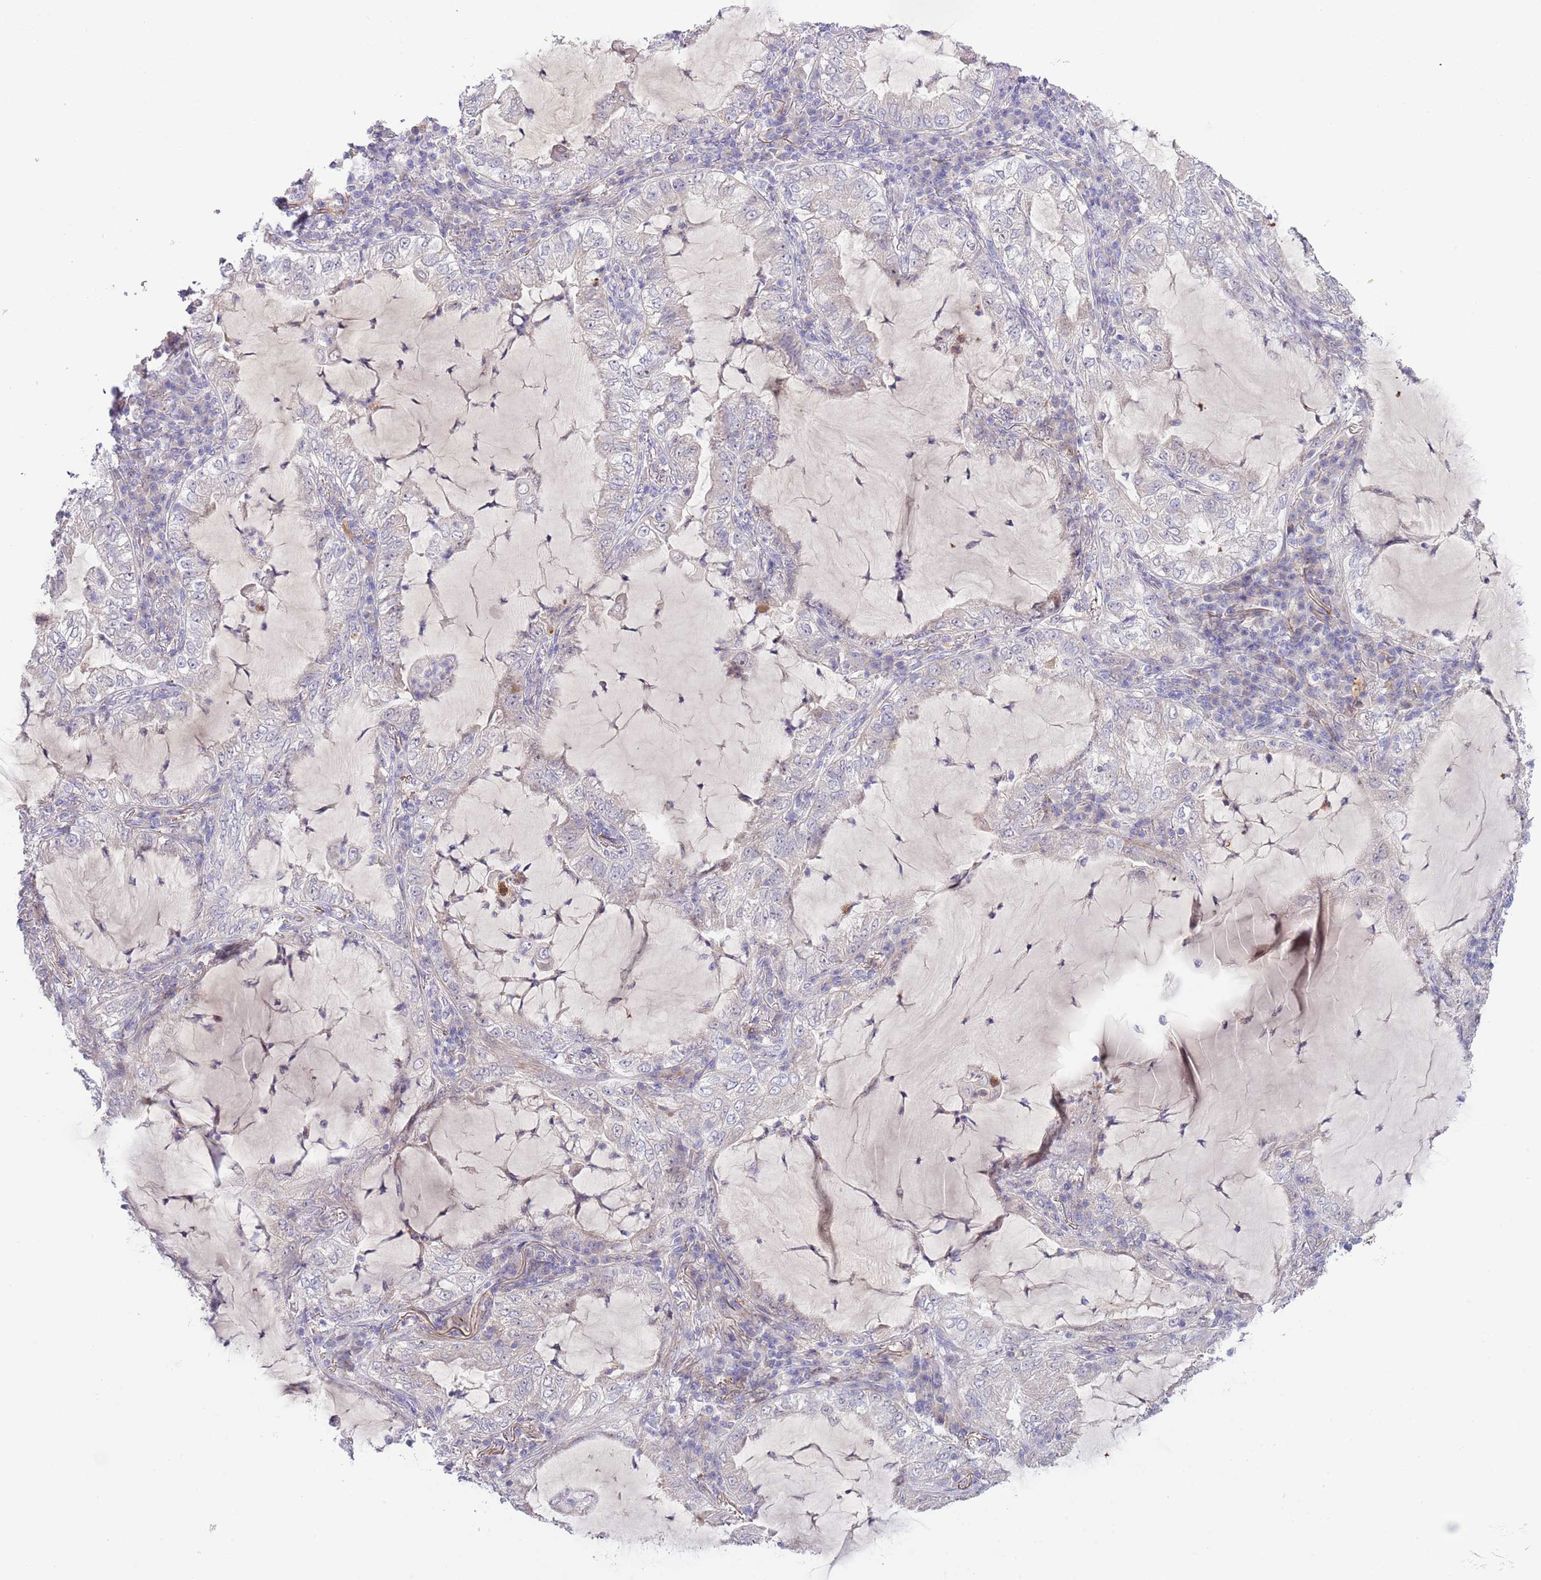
{"staining": {"intensity": "negative", "quantity": "none", "location": "none"}, "tissue": "lung cancer", "cell_type": "Tumor cells", "image_type": "cancer", "snomed": [{"axis": "morphology", "description": "Adenocarcinoma, NOS"}, {"axis": "topography", "description": "Lung"}], "caption": "Human lung adenocarcinoma stained for a protein using immunohistochemistry reveals no positivity in tumor cells.", "gene": "AP1S2", "patient": {"sex": "female", "age": 73}}